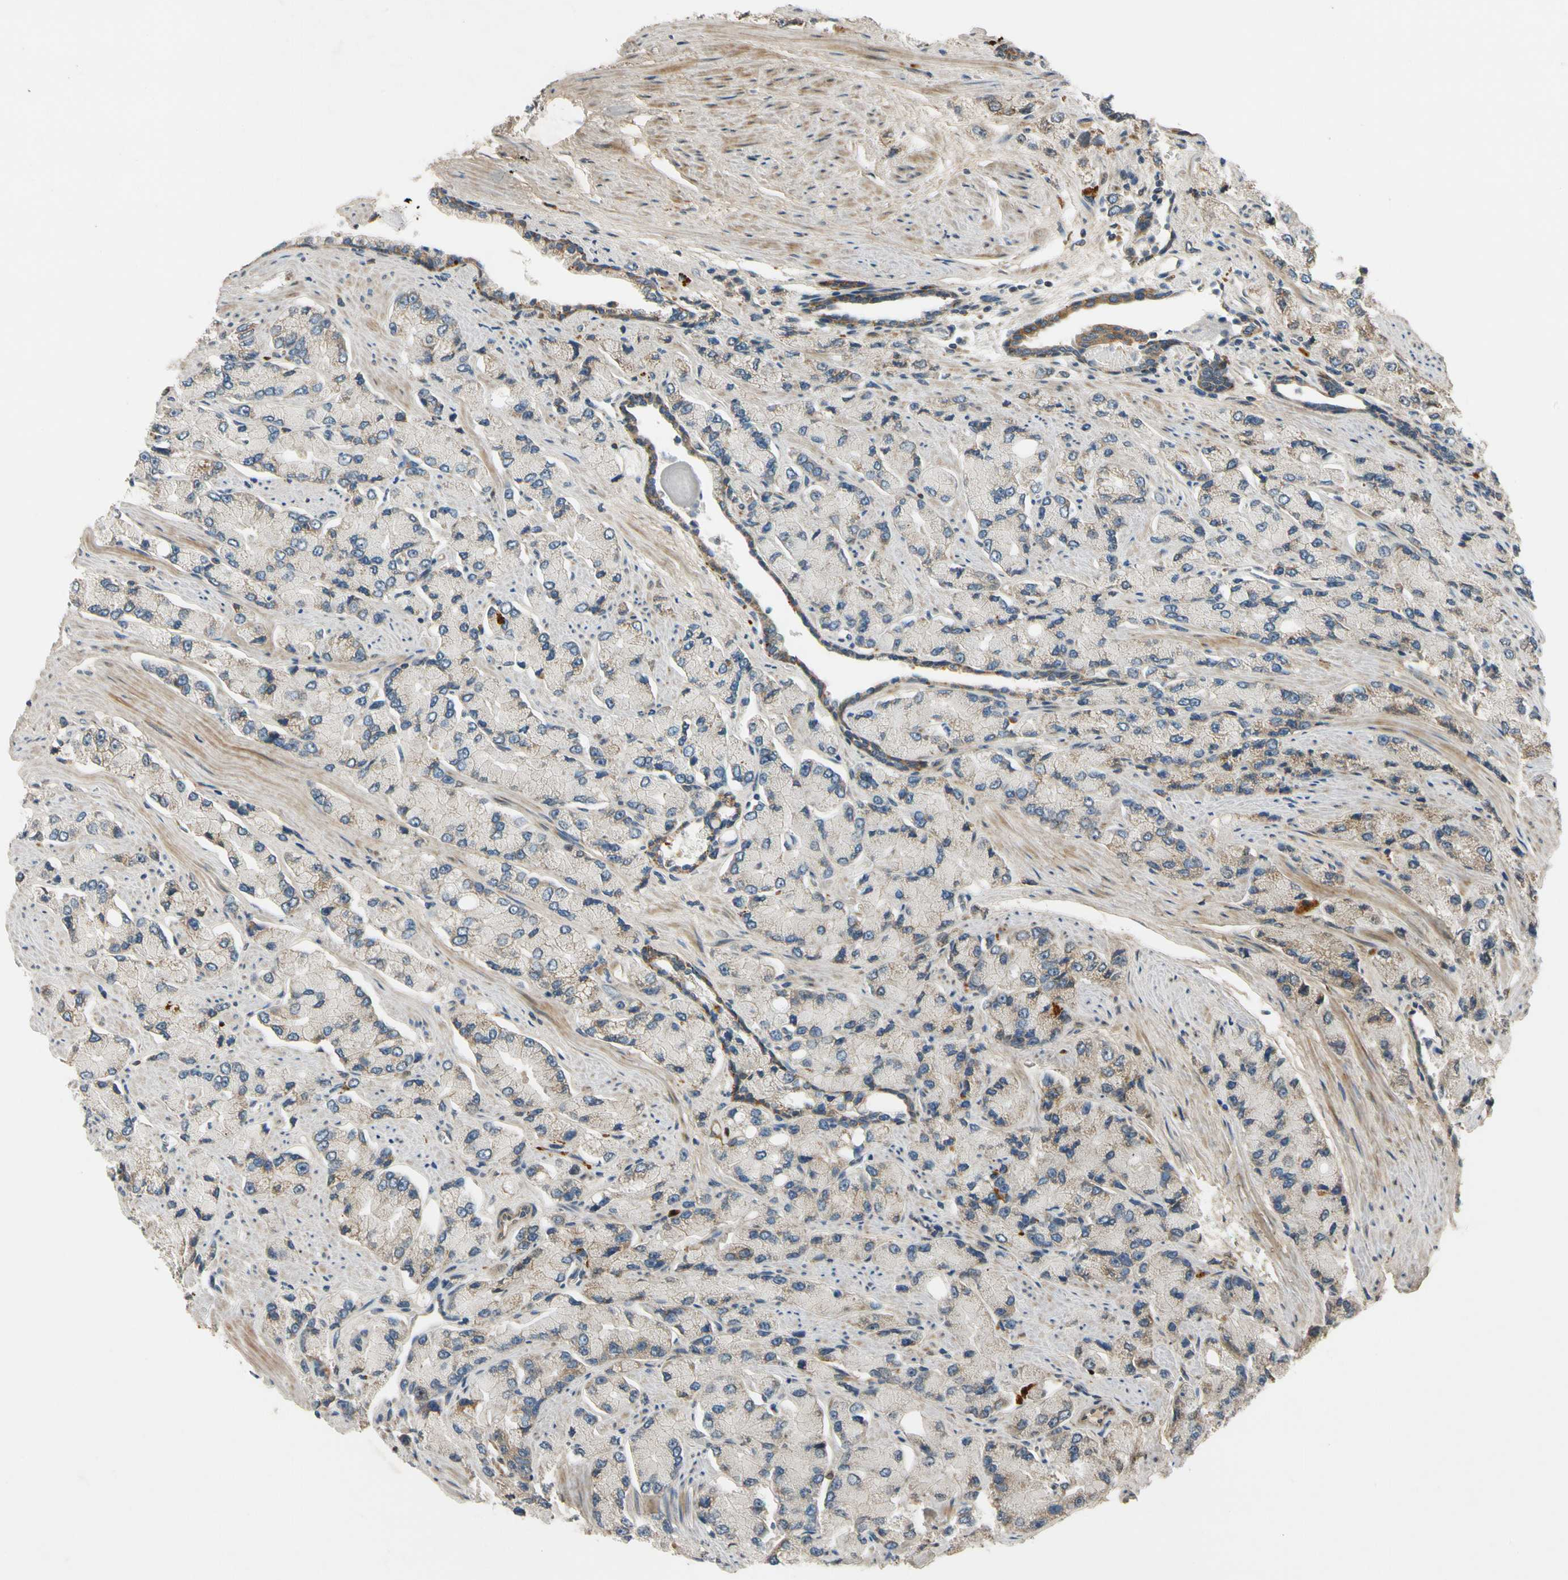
{"staining": {"intensity": "weak", "quantity": "25%-75%", "location": "cytoplasmic/membranous"}, "tissue": "prostate cancer", "cell_type": "Tumor cells", "image_type": "cancer", "snomed": [{"axis": "morphology", "description": "Adenocarcinoma, High grade"}, {"axis": "topography", "description": "Prostate"}], "caption": "Protein analysis of prostate adenocarcinoma (high-grade) tissue displays weak cytoplasmic/membranous staining in approximately 25%-75% of tumor cells.", "gene": "MST1R", "patient": {"sex": "male", "age": 58}}